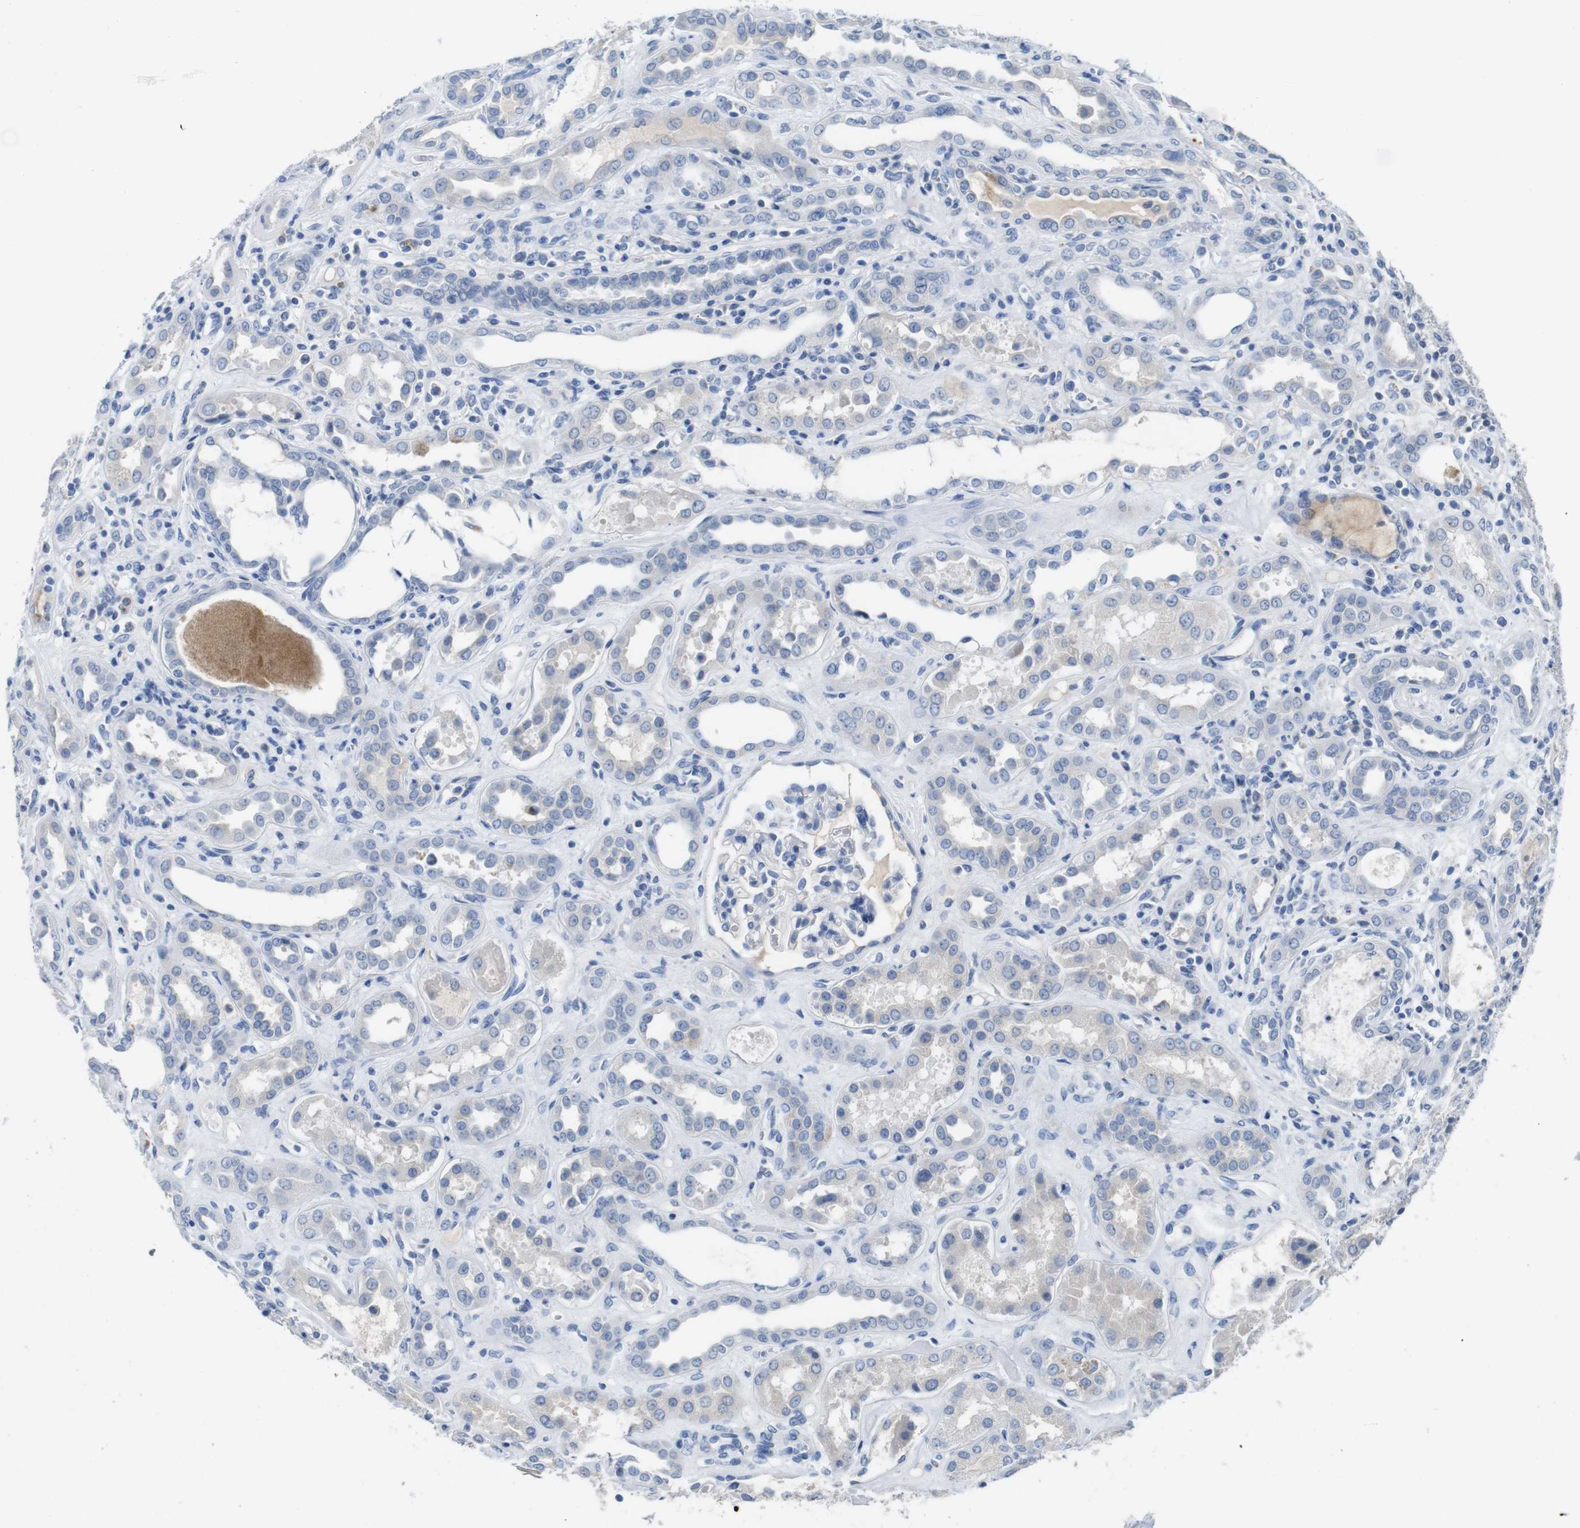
{"staining": {"intensity": "negative", "quantity": "none", "location": "none"}, "tissue": "kidney", "cell_type": "Cells in glomeruli", "image_type": "normal", "snomed": [{"axis": "morphology", "description": "Normal tissue, NOS"}, {"axis": "topography", "description": "Kidney"}], "caption": "There is no significant staining in cells in glomeruli of kidney. The staining was performed using DAB (3,3'-diaminobenzidine) to visualize the protein expression in brown, while the nuclei were stained in blue with hematoxylin (Magnification: 20x).", "gene": "SLC2A8", "patient": {"sex": "male", "age": 59}}